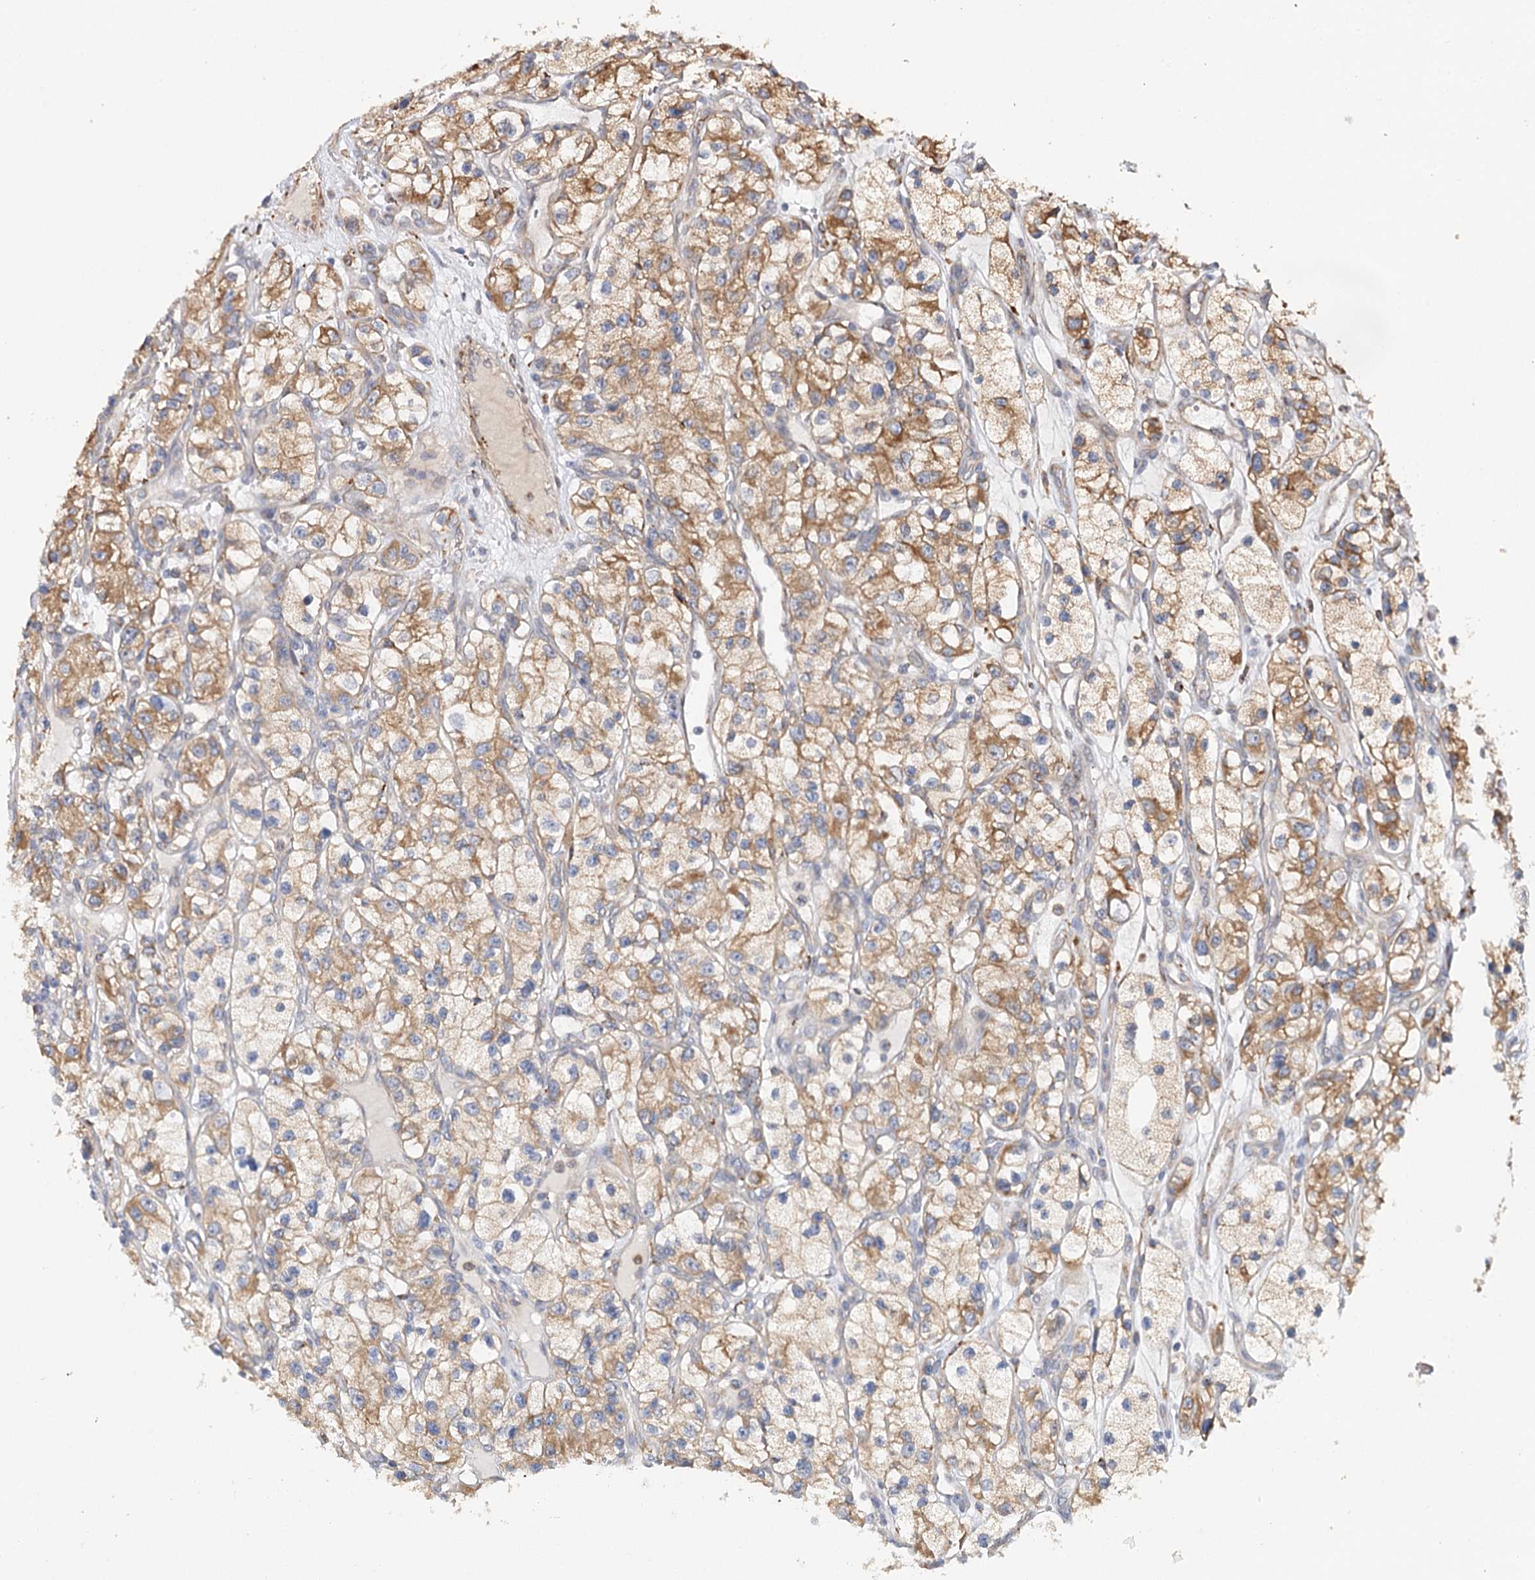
{"staining": {"intensity": "strong", "quantity": "25%-75%", "location": "cytoplasmic/membranous"}, "tissue": "renal cancer", "cell_type": "Tumor cells", "image_type": "cancer", "snomed": [{"axis": "morphology", "description": "Adenocarcinoma, NOS"}, {"axis": "topography", "description": "Kidney"}], "caption": "A brown stain labels strong cytoplasmic/membranous positivity of a protein in human adenocarcinoma (renal) tumor cells.", "gene": "VEGFA", "patient": {"sex": "female", "age": 57}}